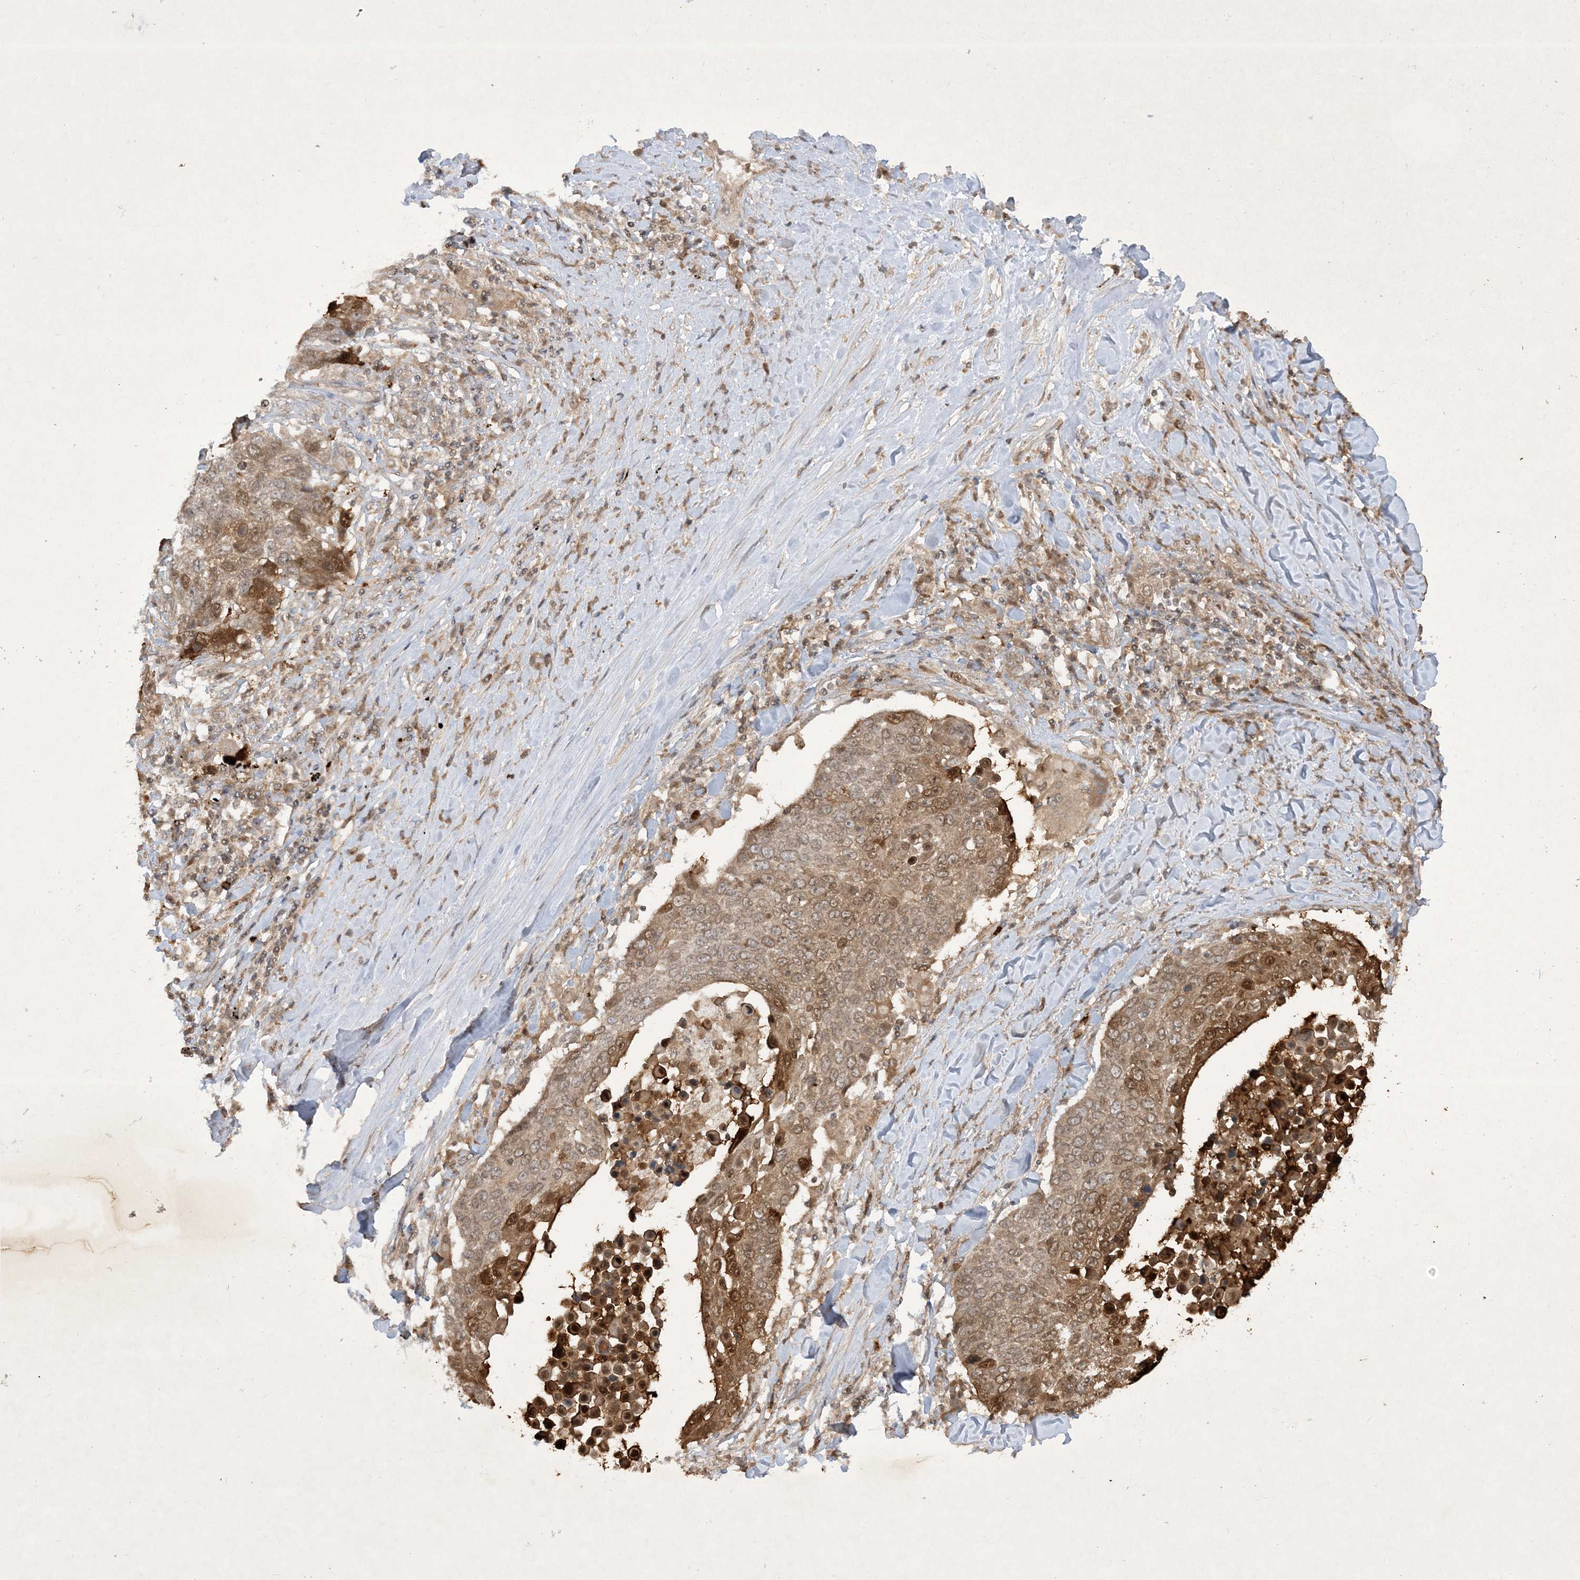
{"staining": {"intensity": "moderate", "quantity": ">75%", "location": "cytoplasmic/membranous,nuclear"}, "tissue": "lung cancer", "cell_type": "Tumor cells", "image_type": "cancer", "snomed": [{"axis": "morphology", "description": "Squamous cell carcinoma, NOS"}, {"axis": "topography", "description": "Lung"}], "caption": "DAB immunohistochemical staining of squamous cell carcinoma (lung) demonstrates moderate cytoplasmic/membranous and nuclear protein expression in approximately >75% of tumor cells. (IHC, brightfield microscopy, high magnification).", "gene": "ZNF213", "patient": {"sex": "male", "age": 66}}